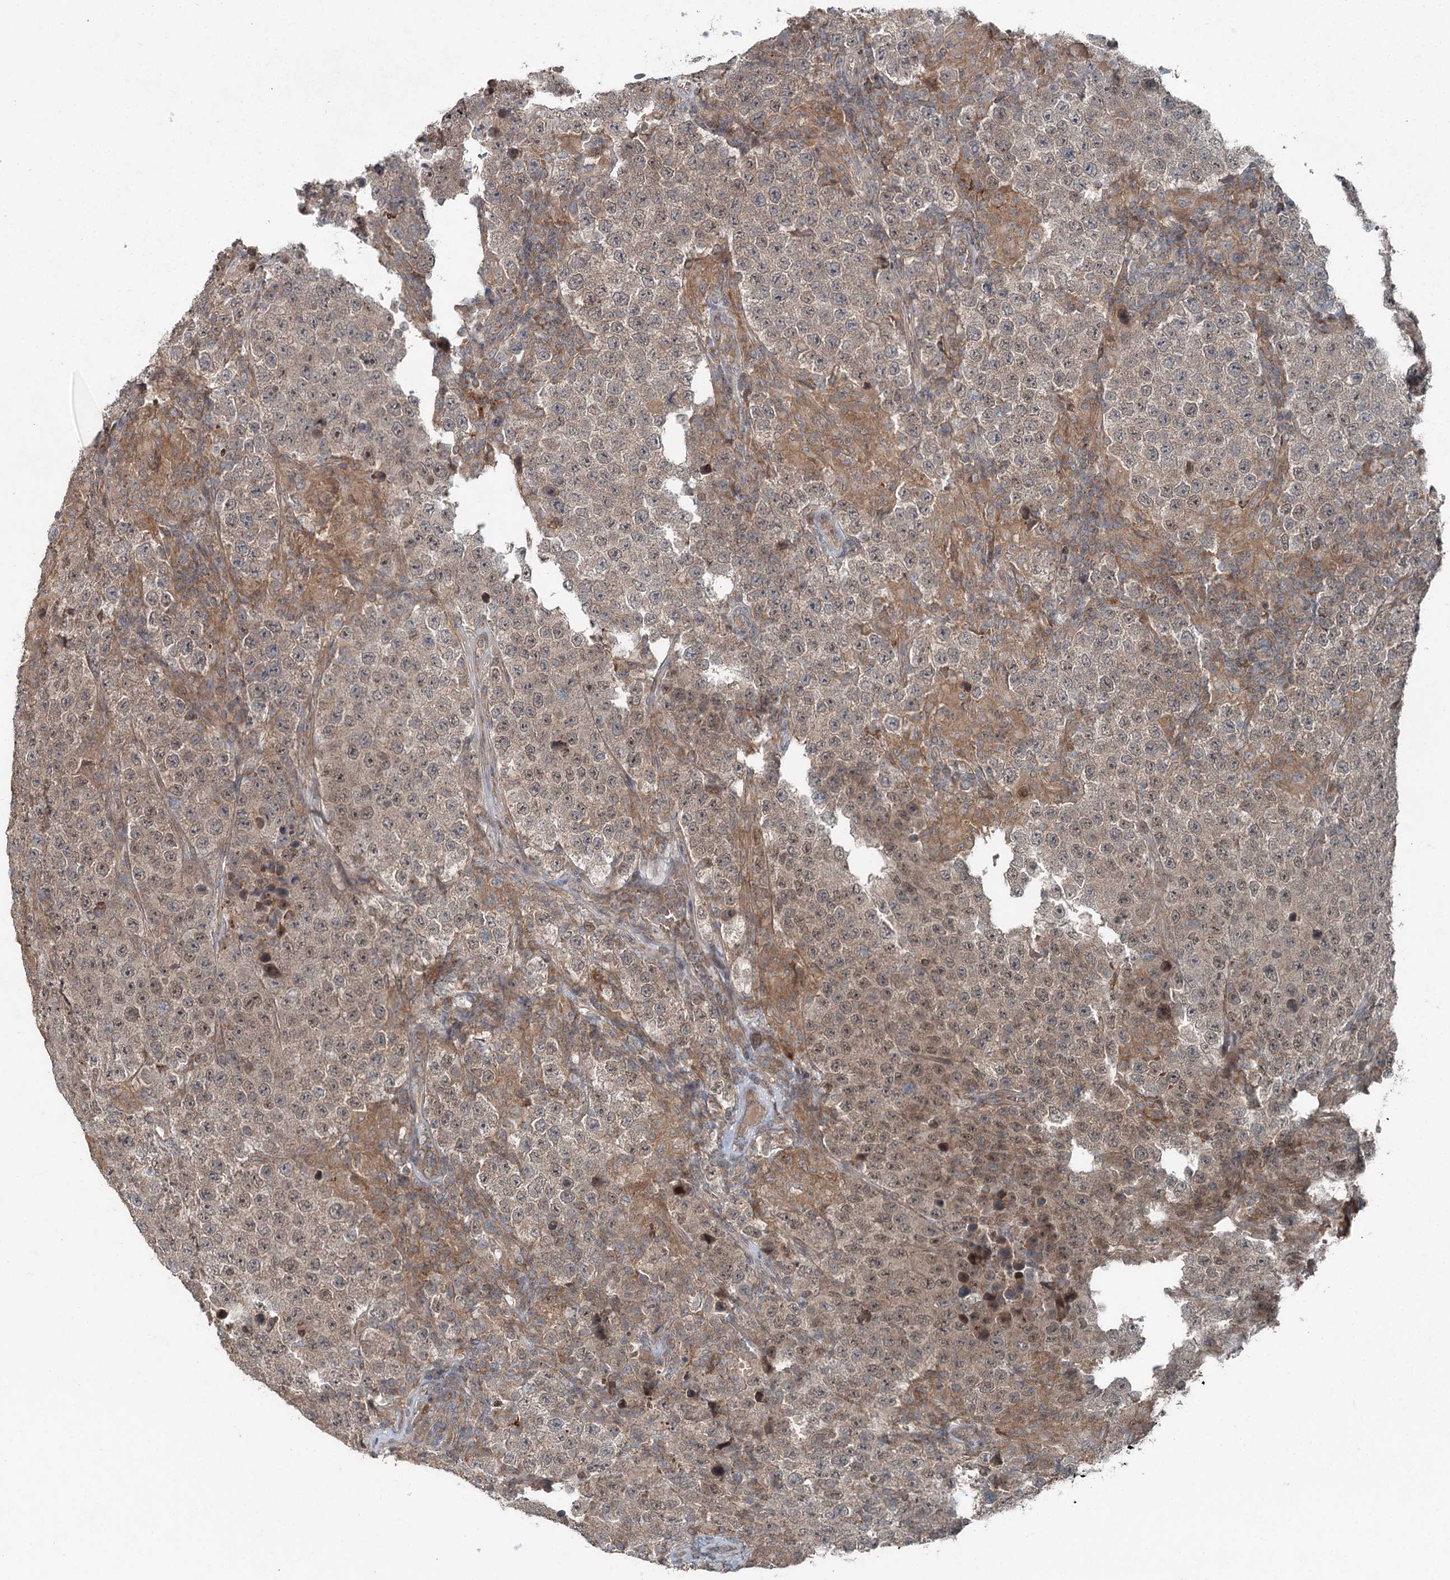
{"staining": {"intensity": "moderate", "quantity": "25%-75%", "location": "cytoplasmic/membranous,nuclear"}, "tissue": "testis cancer", "cell_type": "Tumor cells", "image_type": "cancer", "snomed": [{"axis": "morphology", "description": "Normal tissue, NOS"}, {"axis": "morphology", "description": "Urothelial carcinoma, High grade"}, {"axis": "morphology", "description": "Seminoma, NOS"}, {"axis": "morphology", "description": "Carcinoma, Embryonal, NOS"}, {"axis": "topography", "description": "Urinary bladder"}, {"axis": "topography", "description": "Testis"}], "caption": "A medium amount of moderate cytoplasmic/membranous and nuclear expression is present in approximately 25%-75% of tumor cells in testis cancer (embryonal carcinoma) tissue.", "gene": "SKIC3", "patient": {"sex": "male", "age": 41}}